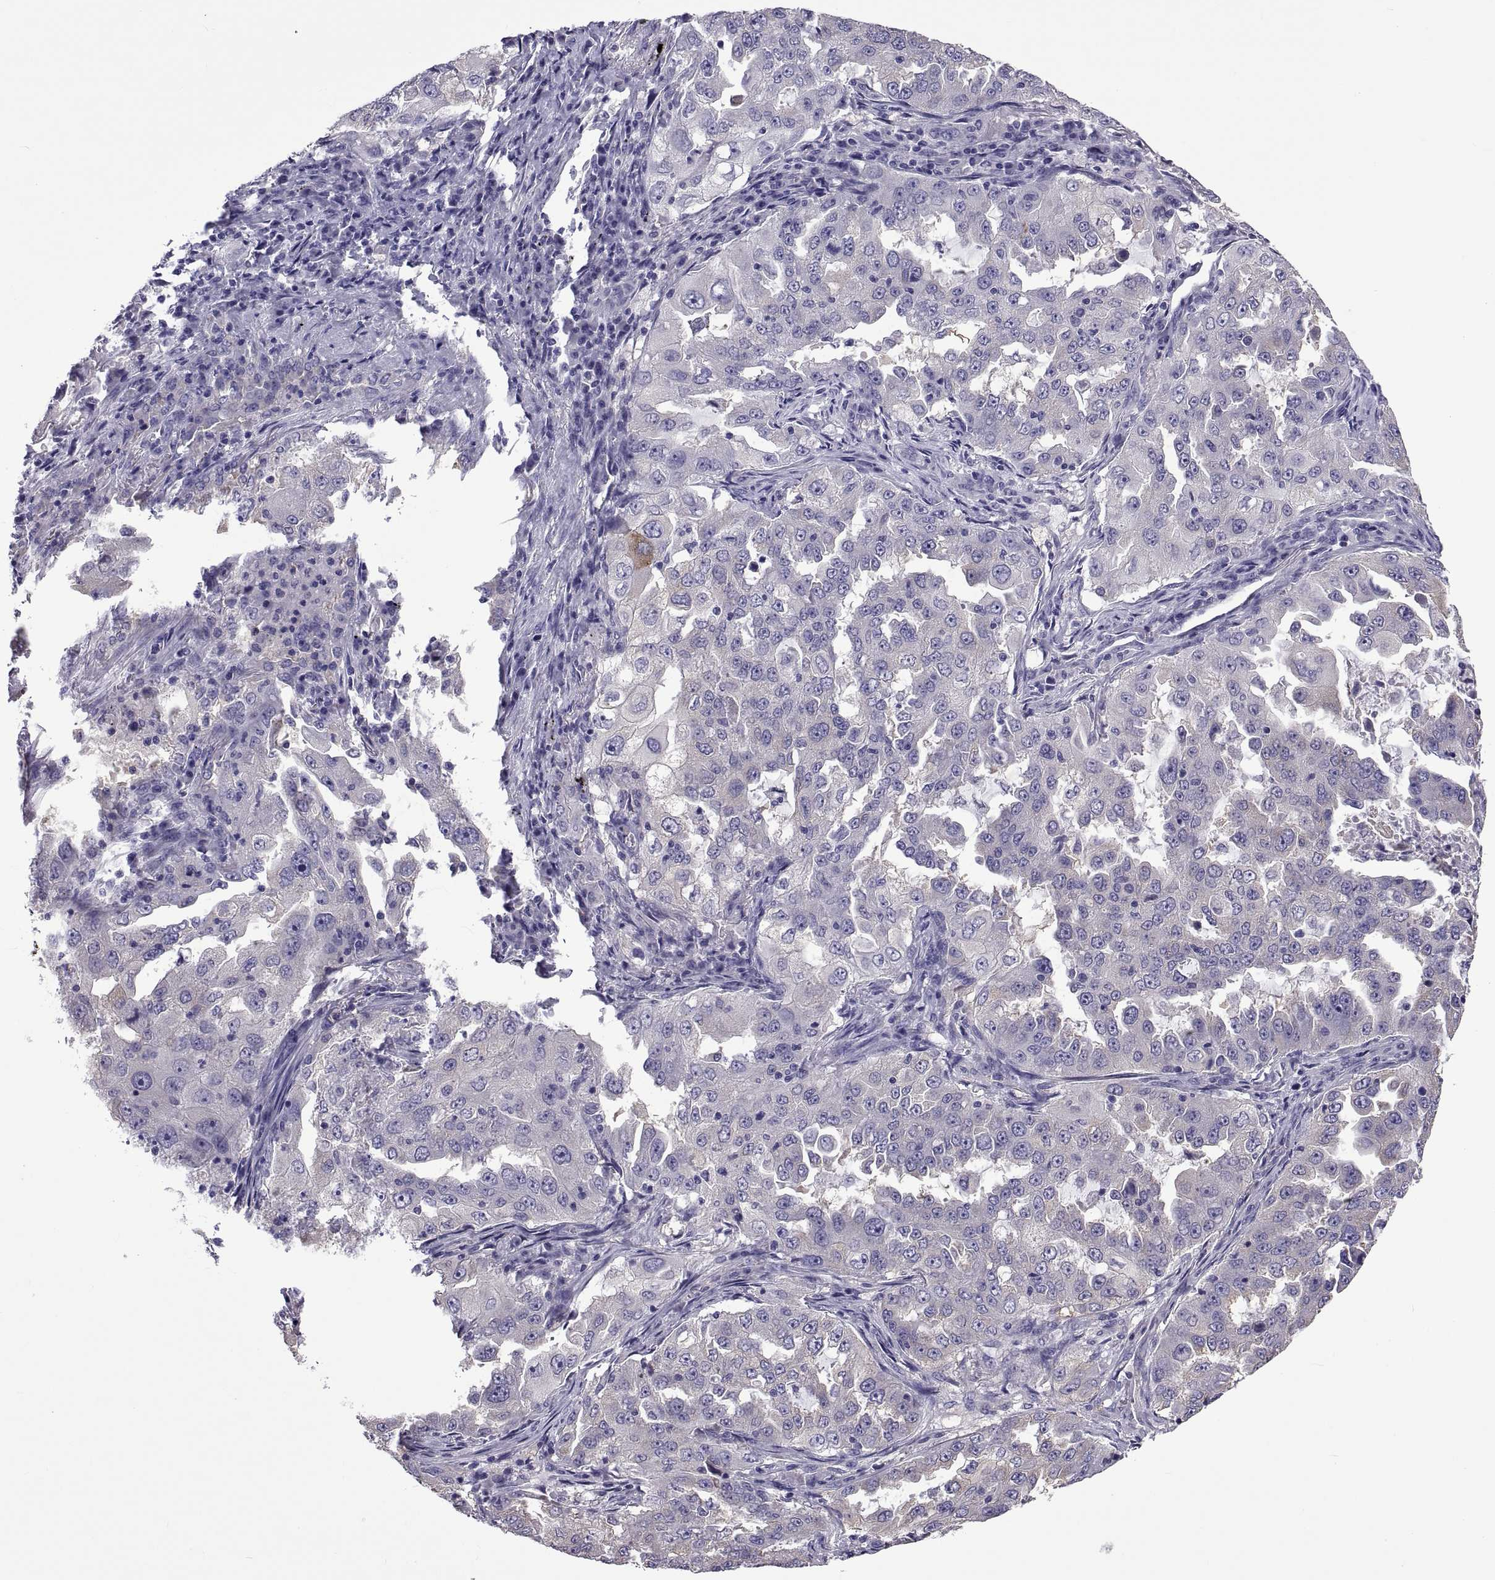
{"staining": {"intensity": "negative", "quantity": "none", "location": "none"}, "tissue": "lung cancer", "cell_type": "Tumor cells", "image_type": "cancer", "snomed": [{"axis": "morphology", "description": "Adenocarcinoma, NOS"}, {"axis": "topography", "description": "Lung"}], "caption": "This image is of lung cancer (adenocarcinoma) stained with immunohistochemistry to label a protein in brown with the nuclei are counter-stained blue. There is no expression in tumor cells.", "gene": "TMC3", "patient": {"sex": "female", "age": 61}}